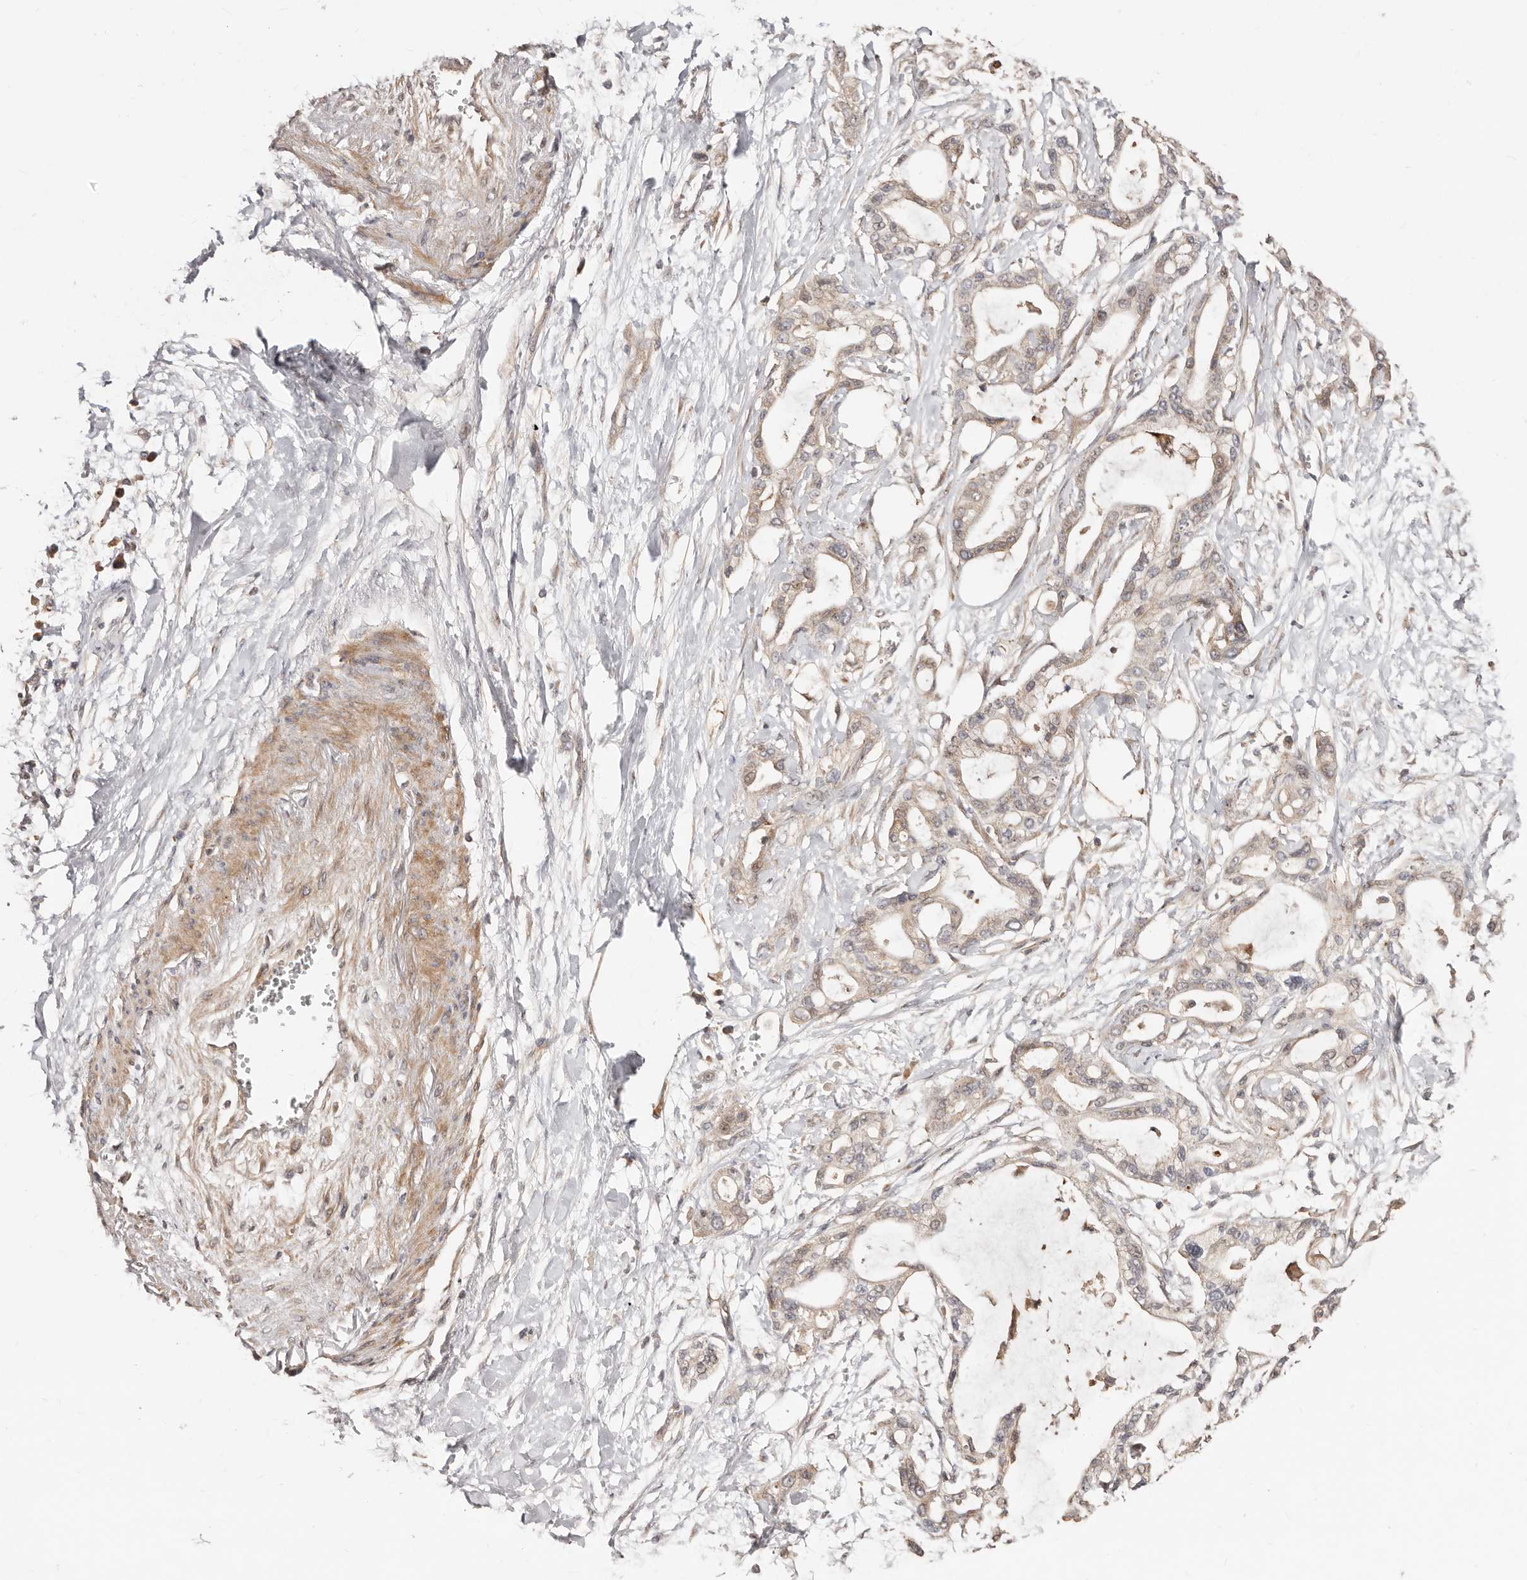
{"staining": {"intensity": "weak", "quantity": "25%-75%", "location": "cytoplasmic/membranous"}, "tissue": "pancreatic cancer", "cell_type": "Tumor cells", "image_type": "cancer", "snomed": [{"axis": "morphology", "description": "Adenocarcinoma, NOS"}, {"axis": "topography", "description": "Pancreas"}], "caption": "Immunohistochemical staining of pancreatic adenocarcinoma reveals low levels of weak cytoplasmic/membranous positivity in approximately 25%-75% of tumor cells.", "gene": "APOL6", "patient": {"sex": "male", "age": 68}}